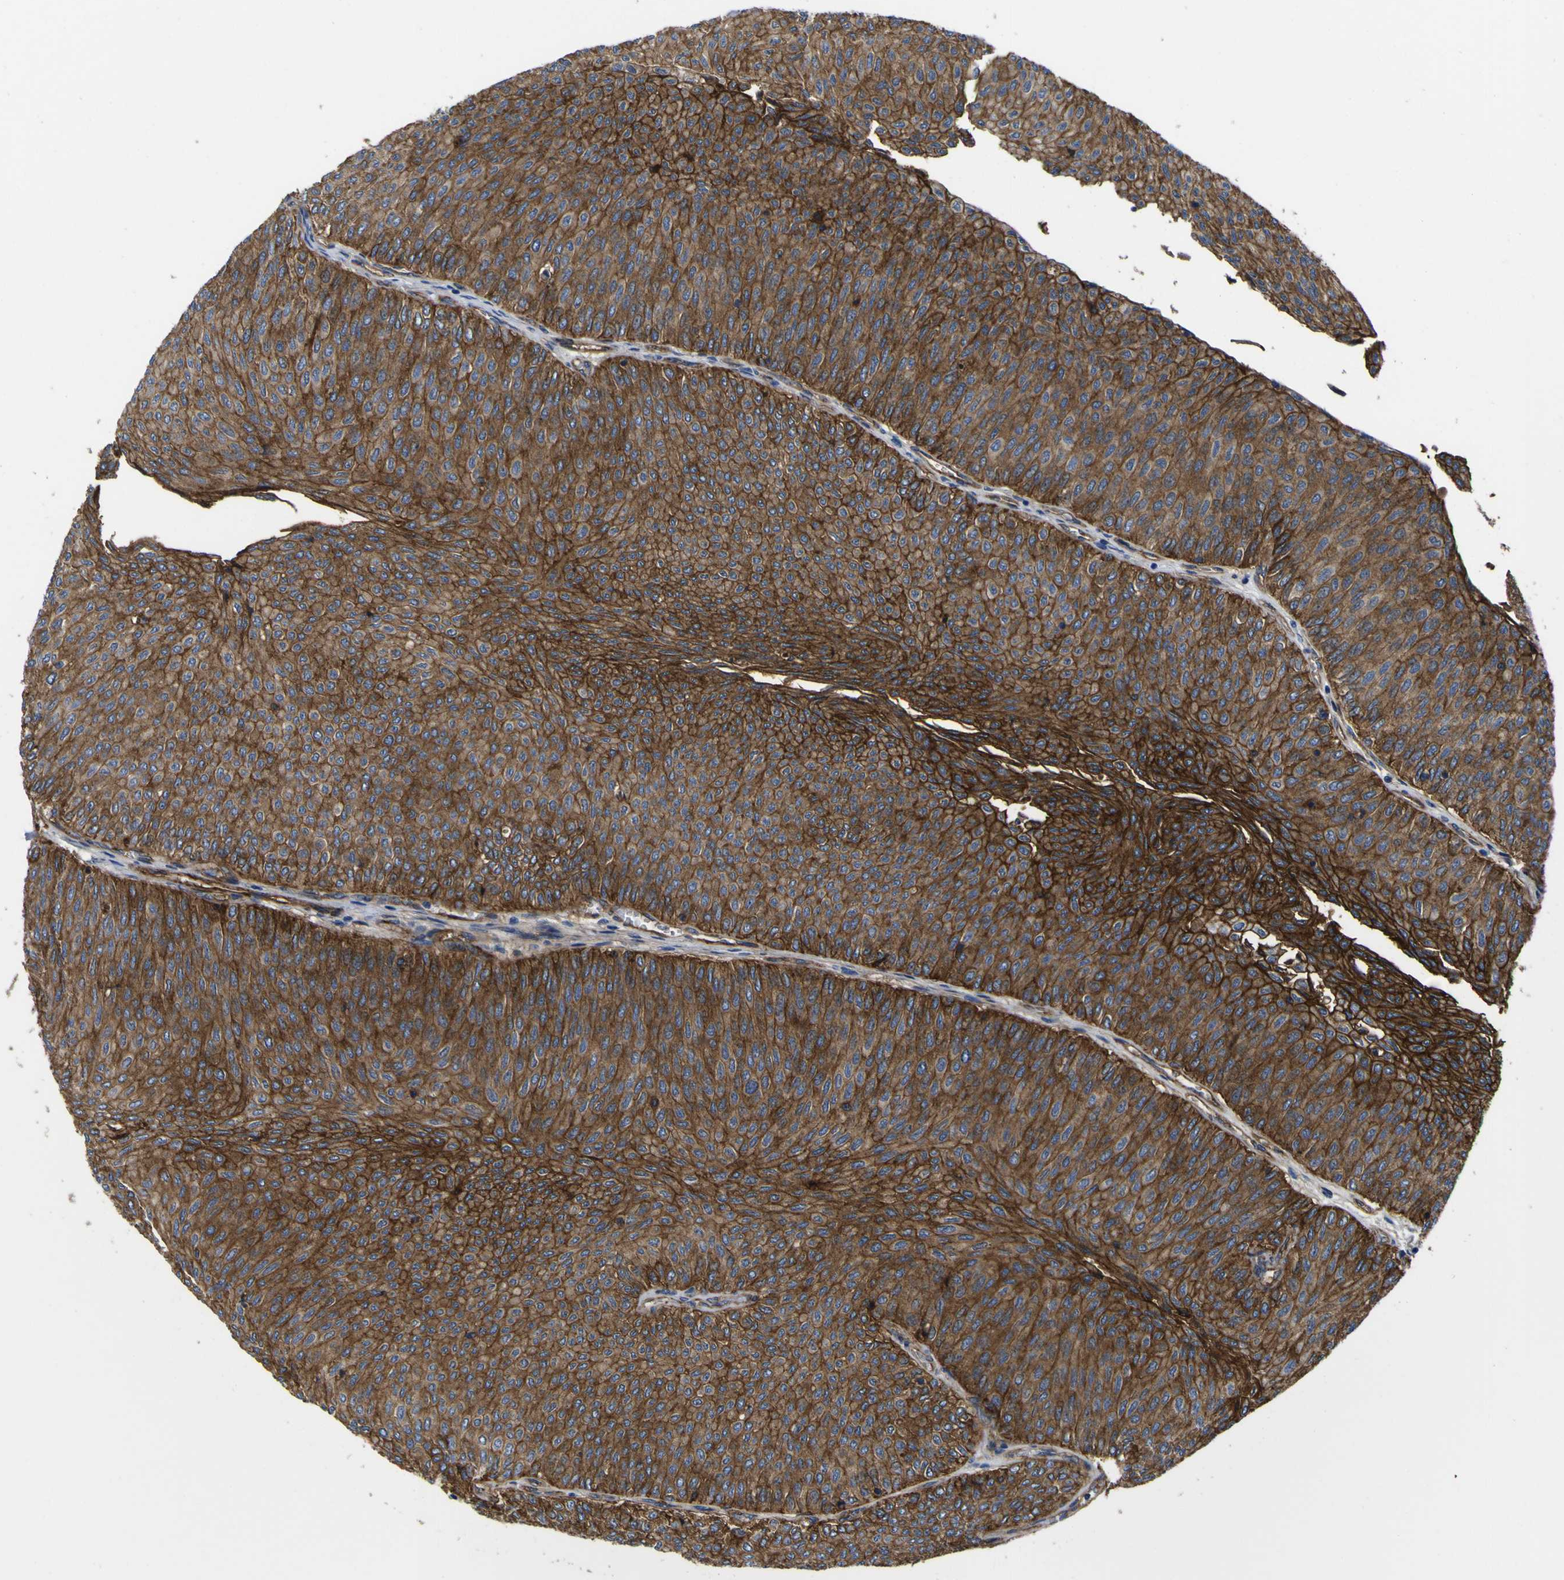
{"staining": {"intensity": "moderate", "quantity": ">75%", "location": "cytoplasmic/membranous"}, "tissue": "urothelial cancer", "cell_type": "Tumor cells", "image_type": "cancer", "snomed": [{"axis": "morphology", "description": "Urothelial carcinoma, Low grade"}, {"axis": "topography", "description": "Urinary bladder"}], "caption": "There is medium levels of moderate cytoplasmic/membranous staining in tumor cells of urothelial cancer, as demonstrated by immunohistochemical staining (brown color).", "gene": "CD151", "patient": {"sex": "male", "age": 78}}